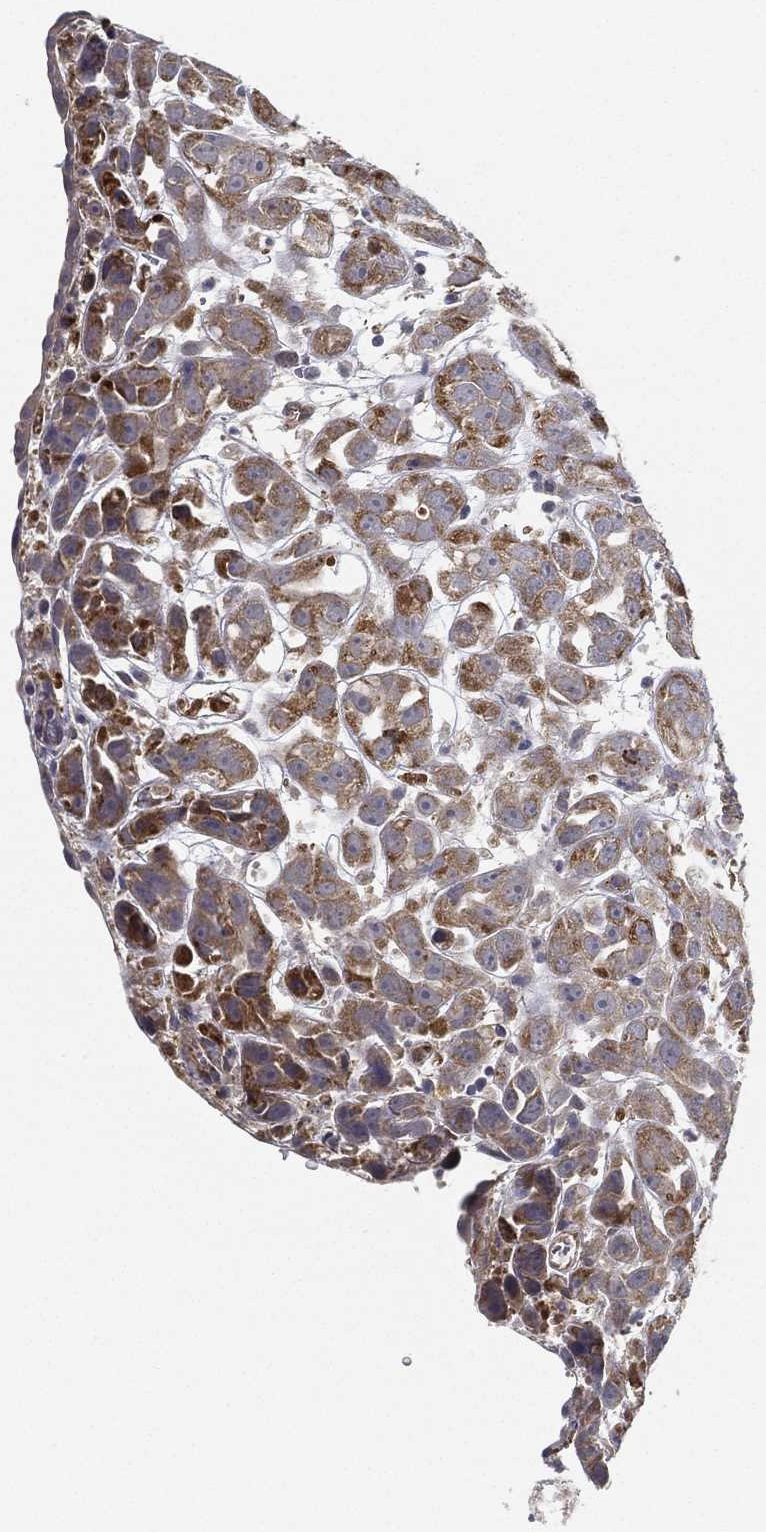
{"staining": {"intensity": "moderate", "quantity": ">75%", "location": "cytoplasmic/membranous"}, "tissue": "urothelial cancer", "cell_type": "Tumor cells", "image_type": "cancer", "snomed": [{"axis": "morphology", "description": "Urothelial carcinoma, High grade"}, {"axis": "topography", "description": "Urinary bladder"}], "caption": "Urothelial carcinoma (high-grade) tissue exhibits moderate cytoplasmic/membranous positivity in about >75% of tumor cells The protein of interest is stained brown, and the nuclei are stained in blue (DAB IHC with brightfield microscopy, high magnification).", "gene": "LRRC56", "patient": {"sex": "female", "age": 41}}